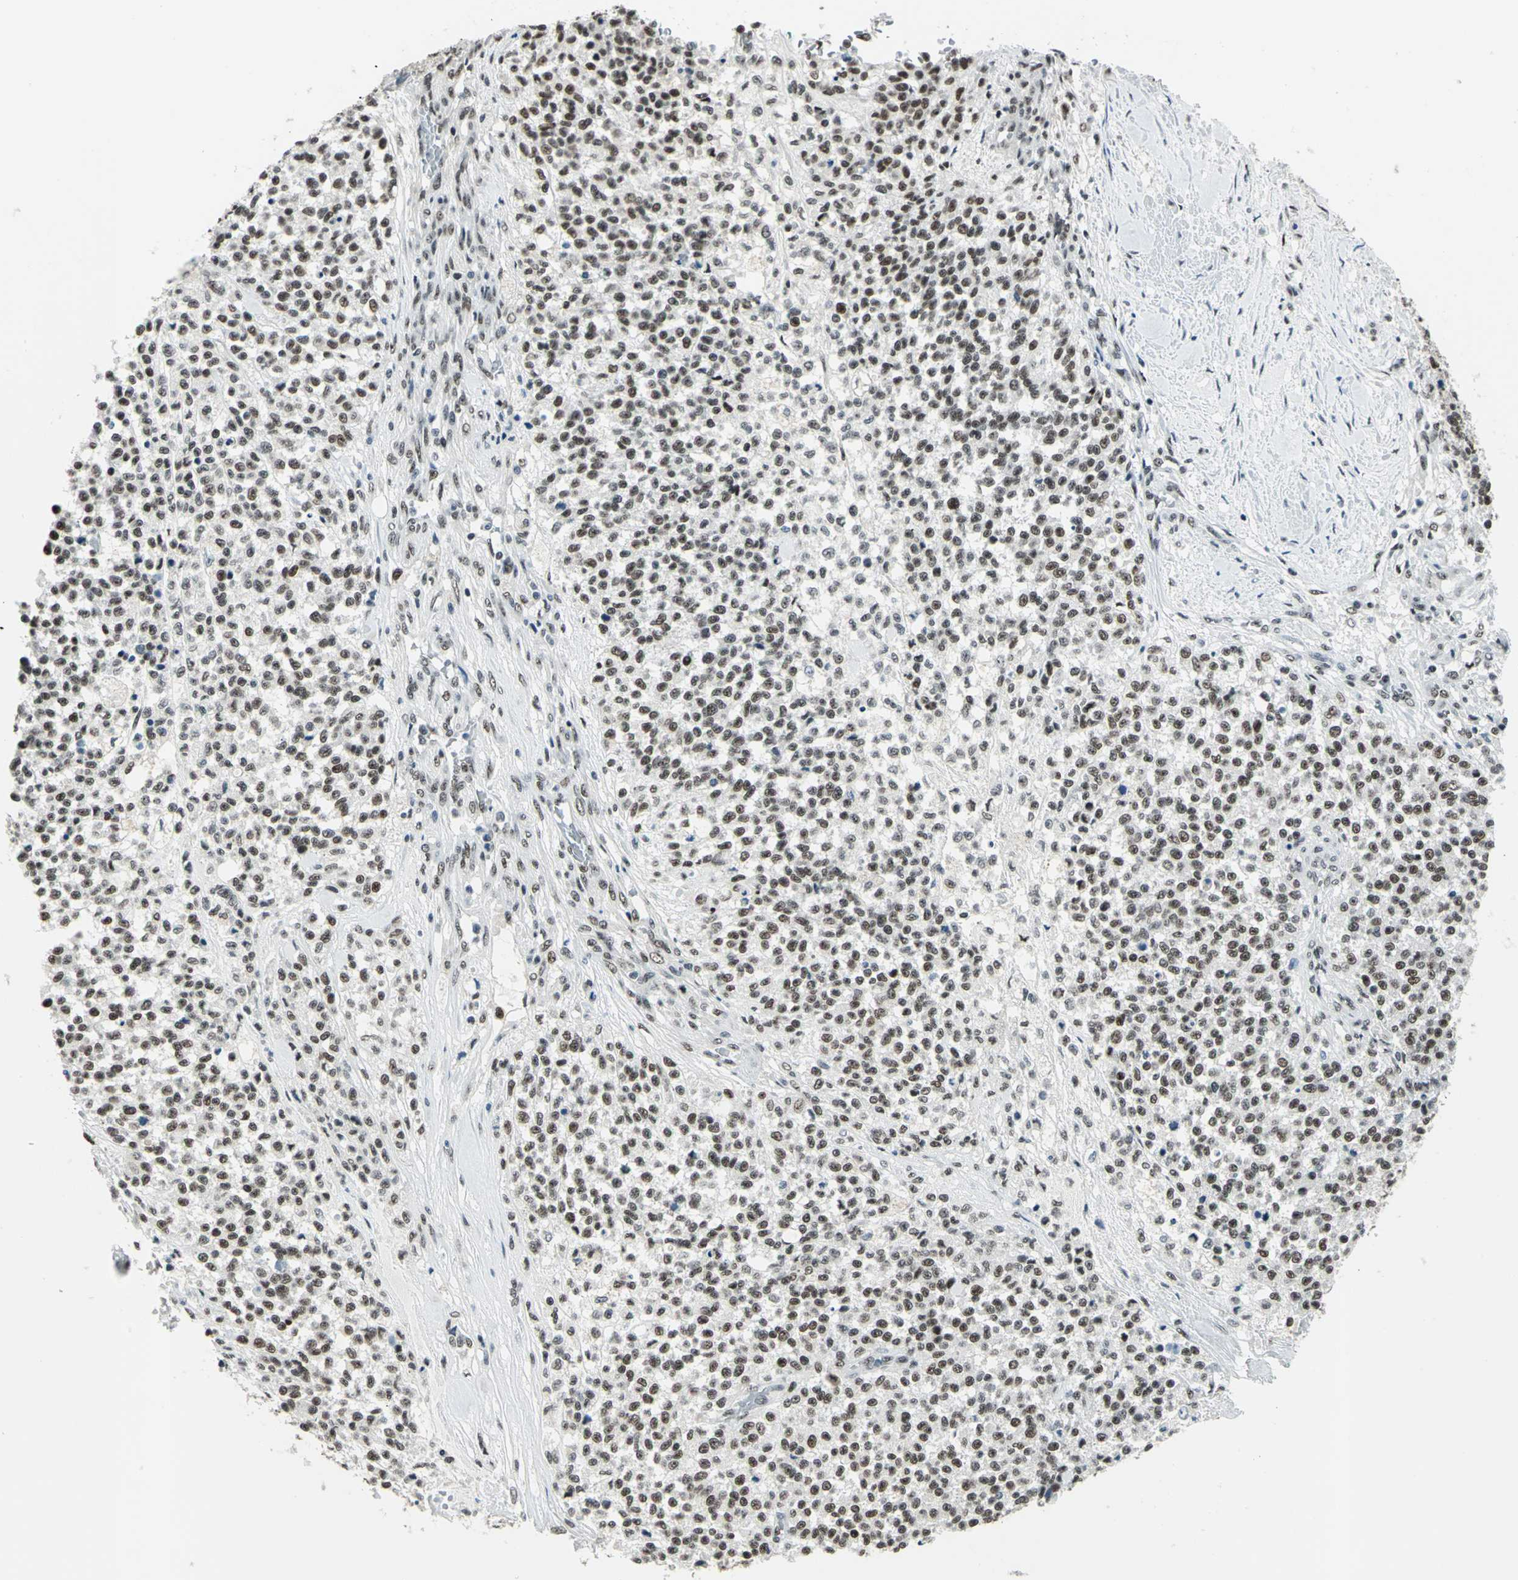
{"staining": {"intensity": "strong", "quantity": ">75%", "location": "nuclear"}, "tissue": "testis cancer", "cell_type": "Tumor cells", "image_type": "cancer", "snomed": [{"axis": "morphology", "description": "Seminoma, NOS"}, {"axis": "topography", "description": "Testis"}], "caption": "A brown stain shows strong nuclear expression of a protein in human testis cancer (seminoma) tumor cells.", "gene": "KAT6B", "patient": {"sex": "male", "age": 59}}